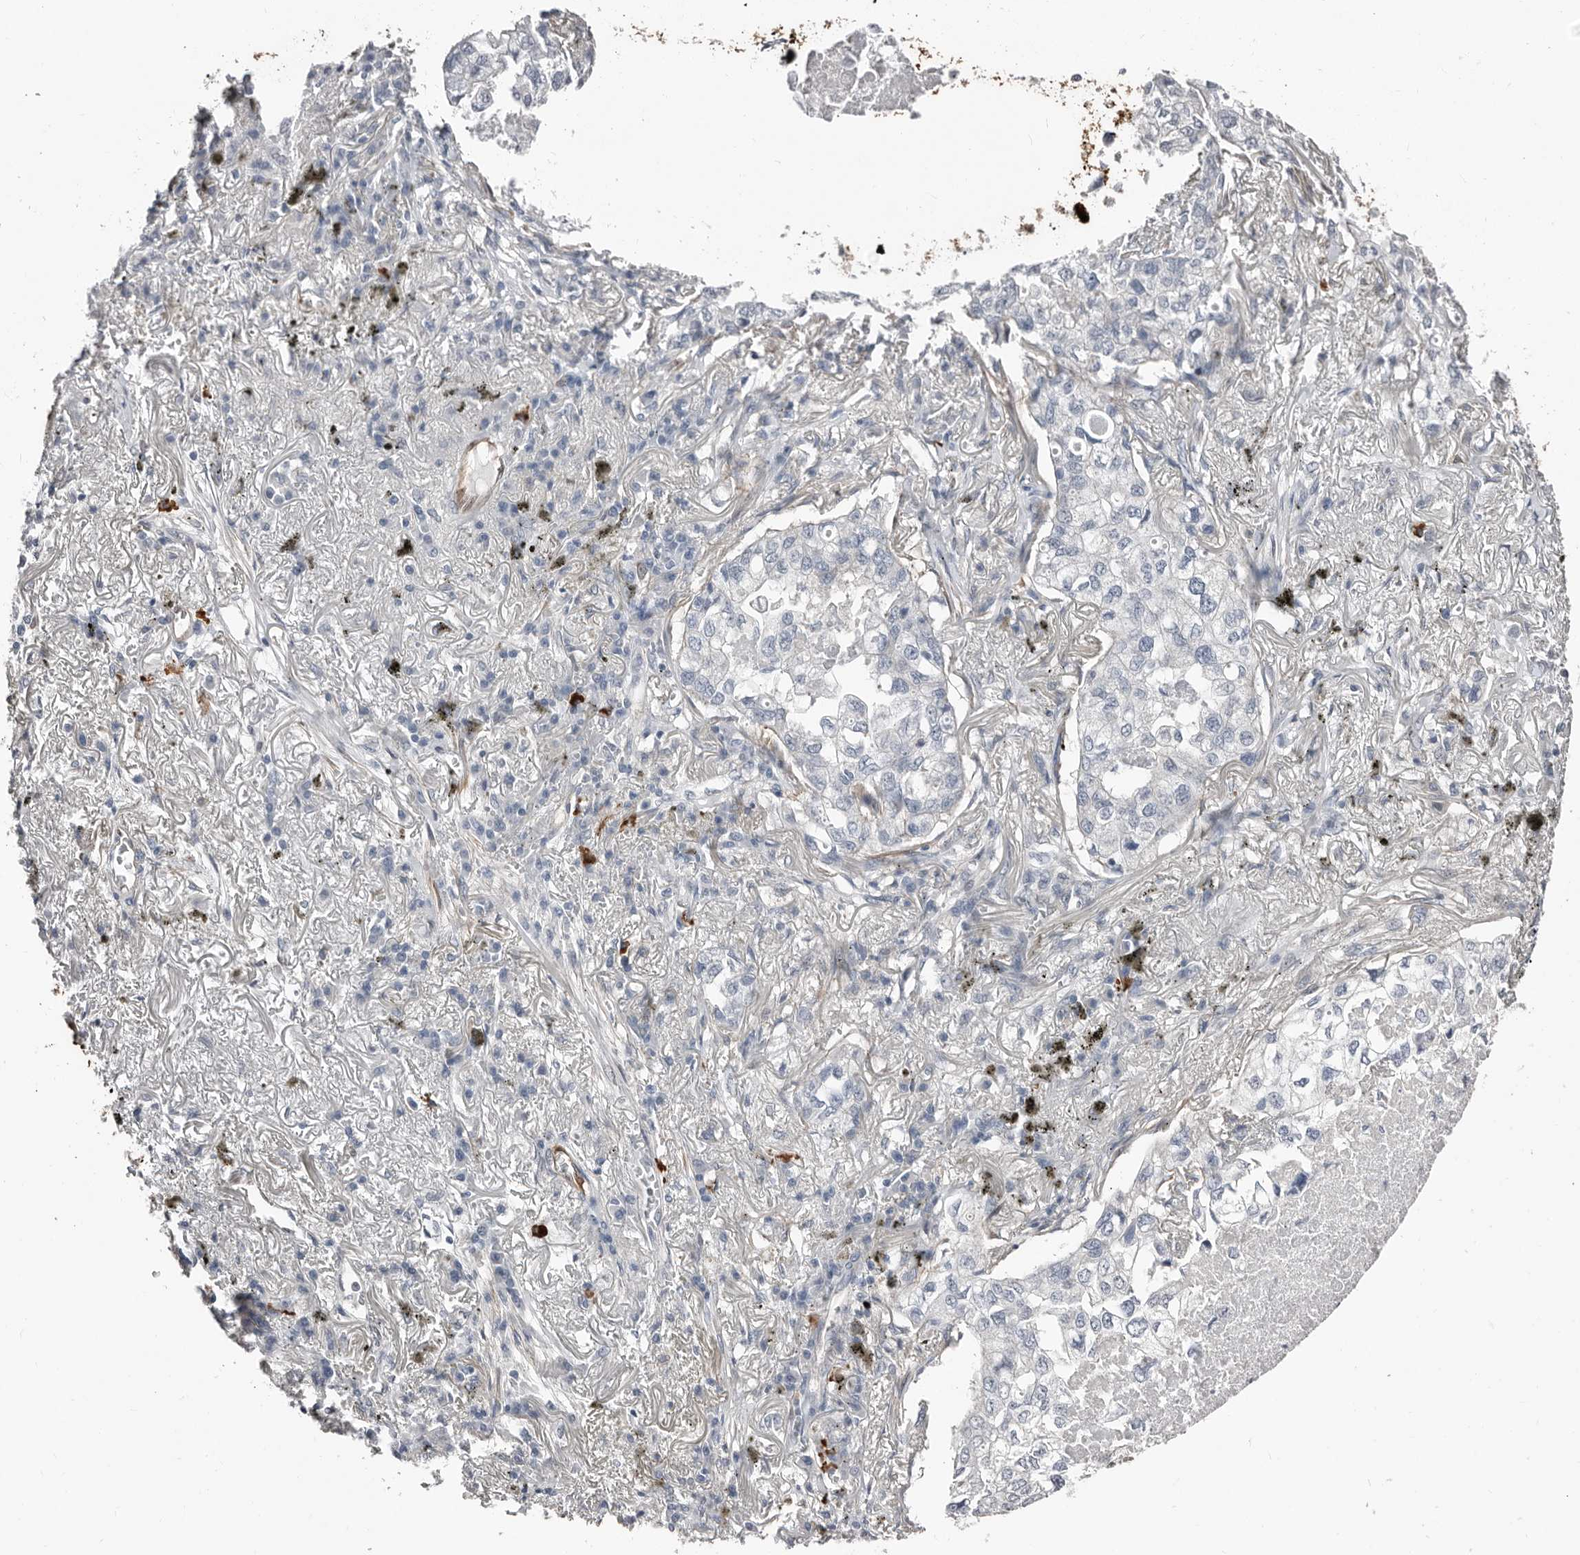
{"staining": {"intensity": "negative", "quantity": "none", "location": "none"}, "tissue": "lung cancer", "cell_type": "Tumor cells", "image_type": "cancer", "snomed": [{"axis": "morphology", "description": "Adenocarcinoma, NOS"}, {"axis": "topography", "description": "Lung"}], "caption": "Tumor cells show no significant staining in lung cancer.", "gene": "ASRGL1", "patient": {"sex": "male", "age": 65}}